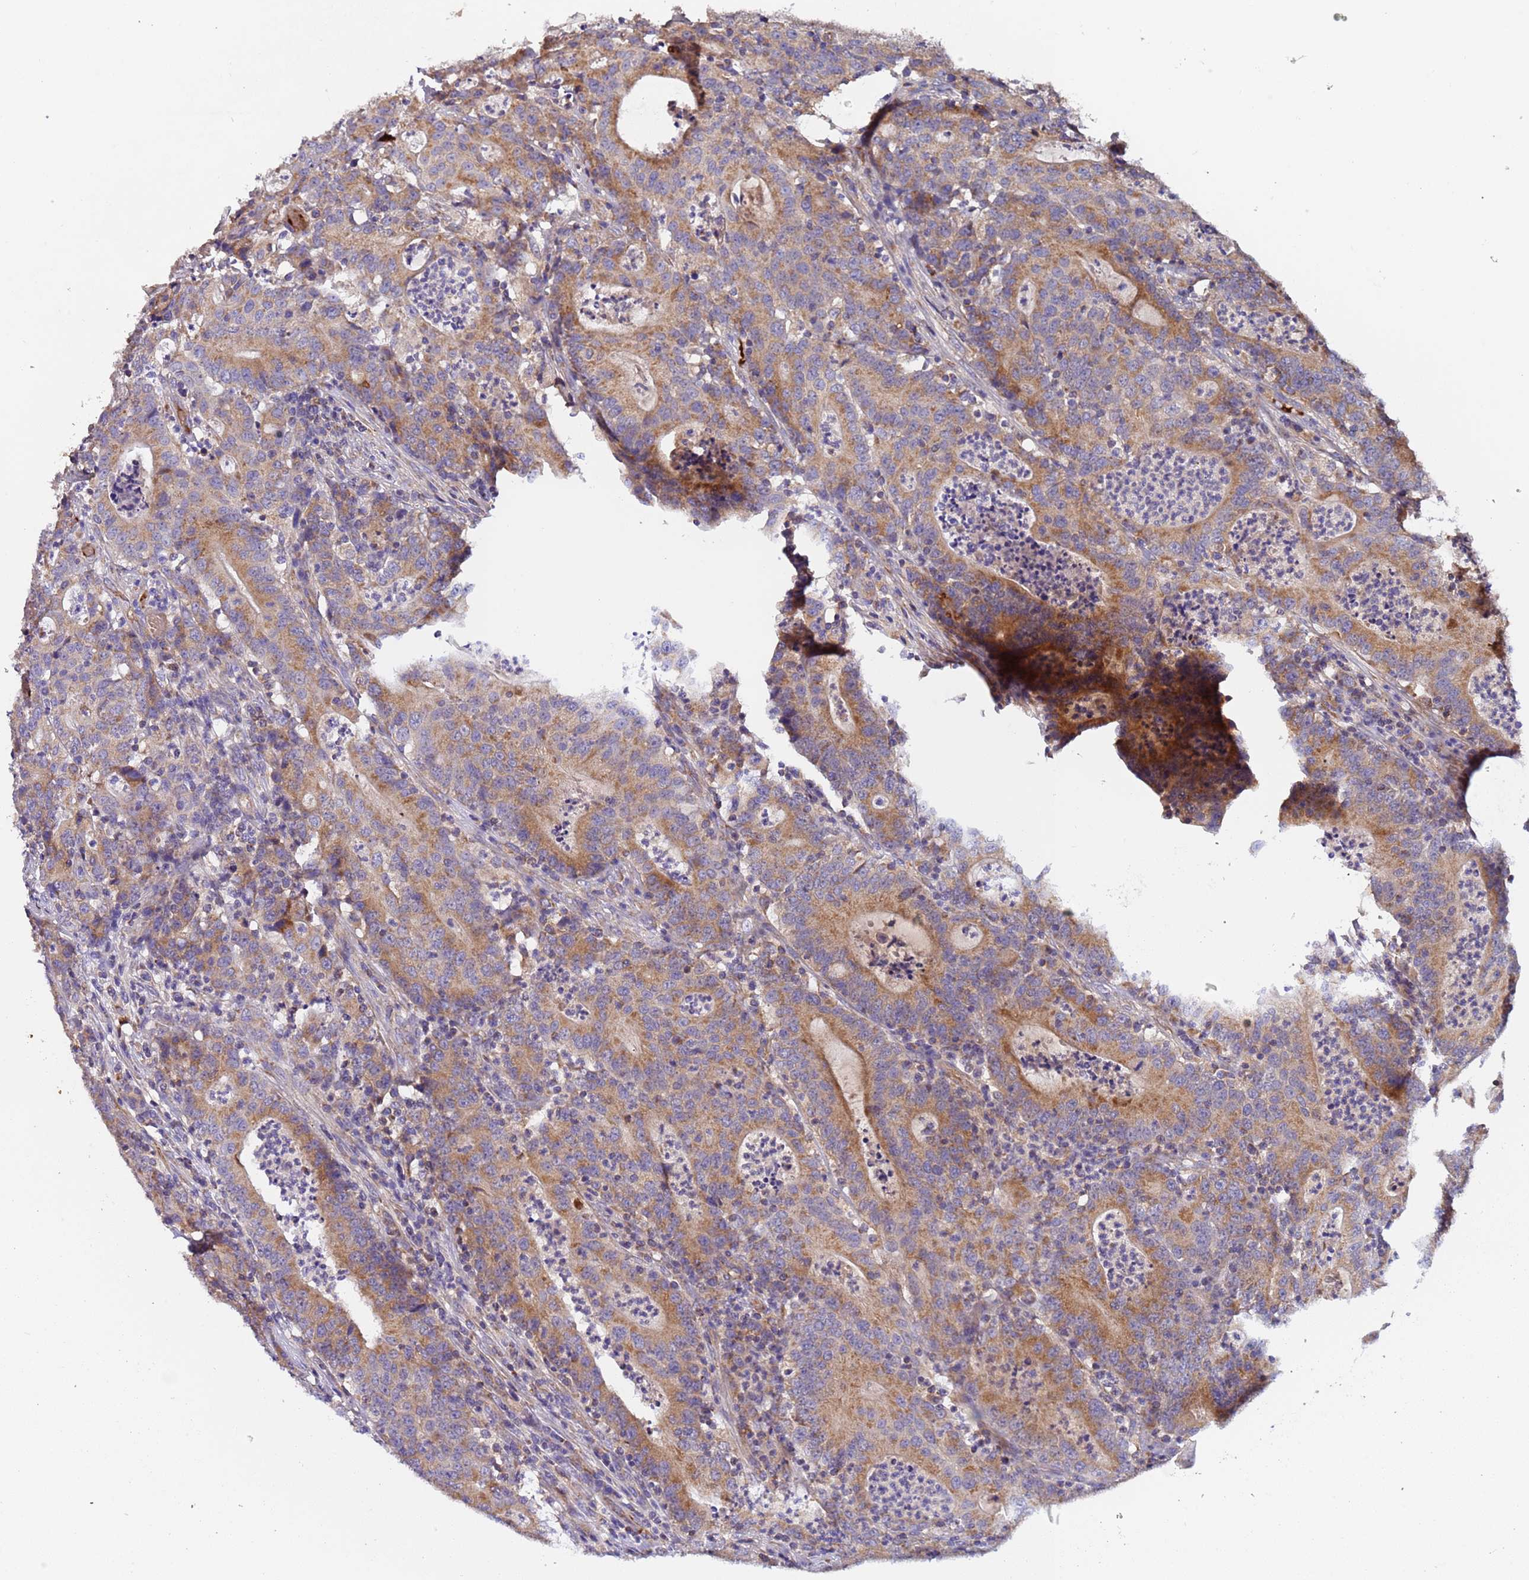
{"staining": {"intensity": "moderate", "quantity": ">75%", "location": "cytoplasmic/membranous"}, "tissue": "colorectal cancer", "cell_type": "Tumor cells", "image_type": "cancer", "snomed": [{"axis": "morphology", "description": "Adenocarcinoma, NOS"}, {"axis": "topography", "description": "Colon"}], "caption": "Moderate cytoplasmic/membranous protein expression is appreciated in about >75% of tumor cells in adenocarcinoma (colorectal).", "gene": "TMEM126A", "patient": {"sex": "male", "age": 83}}